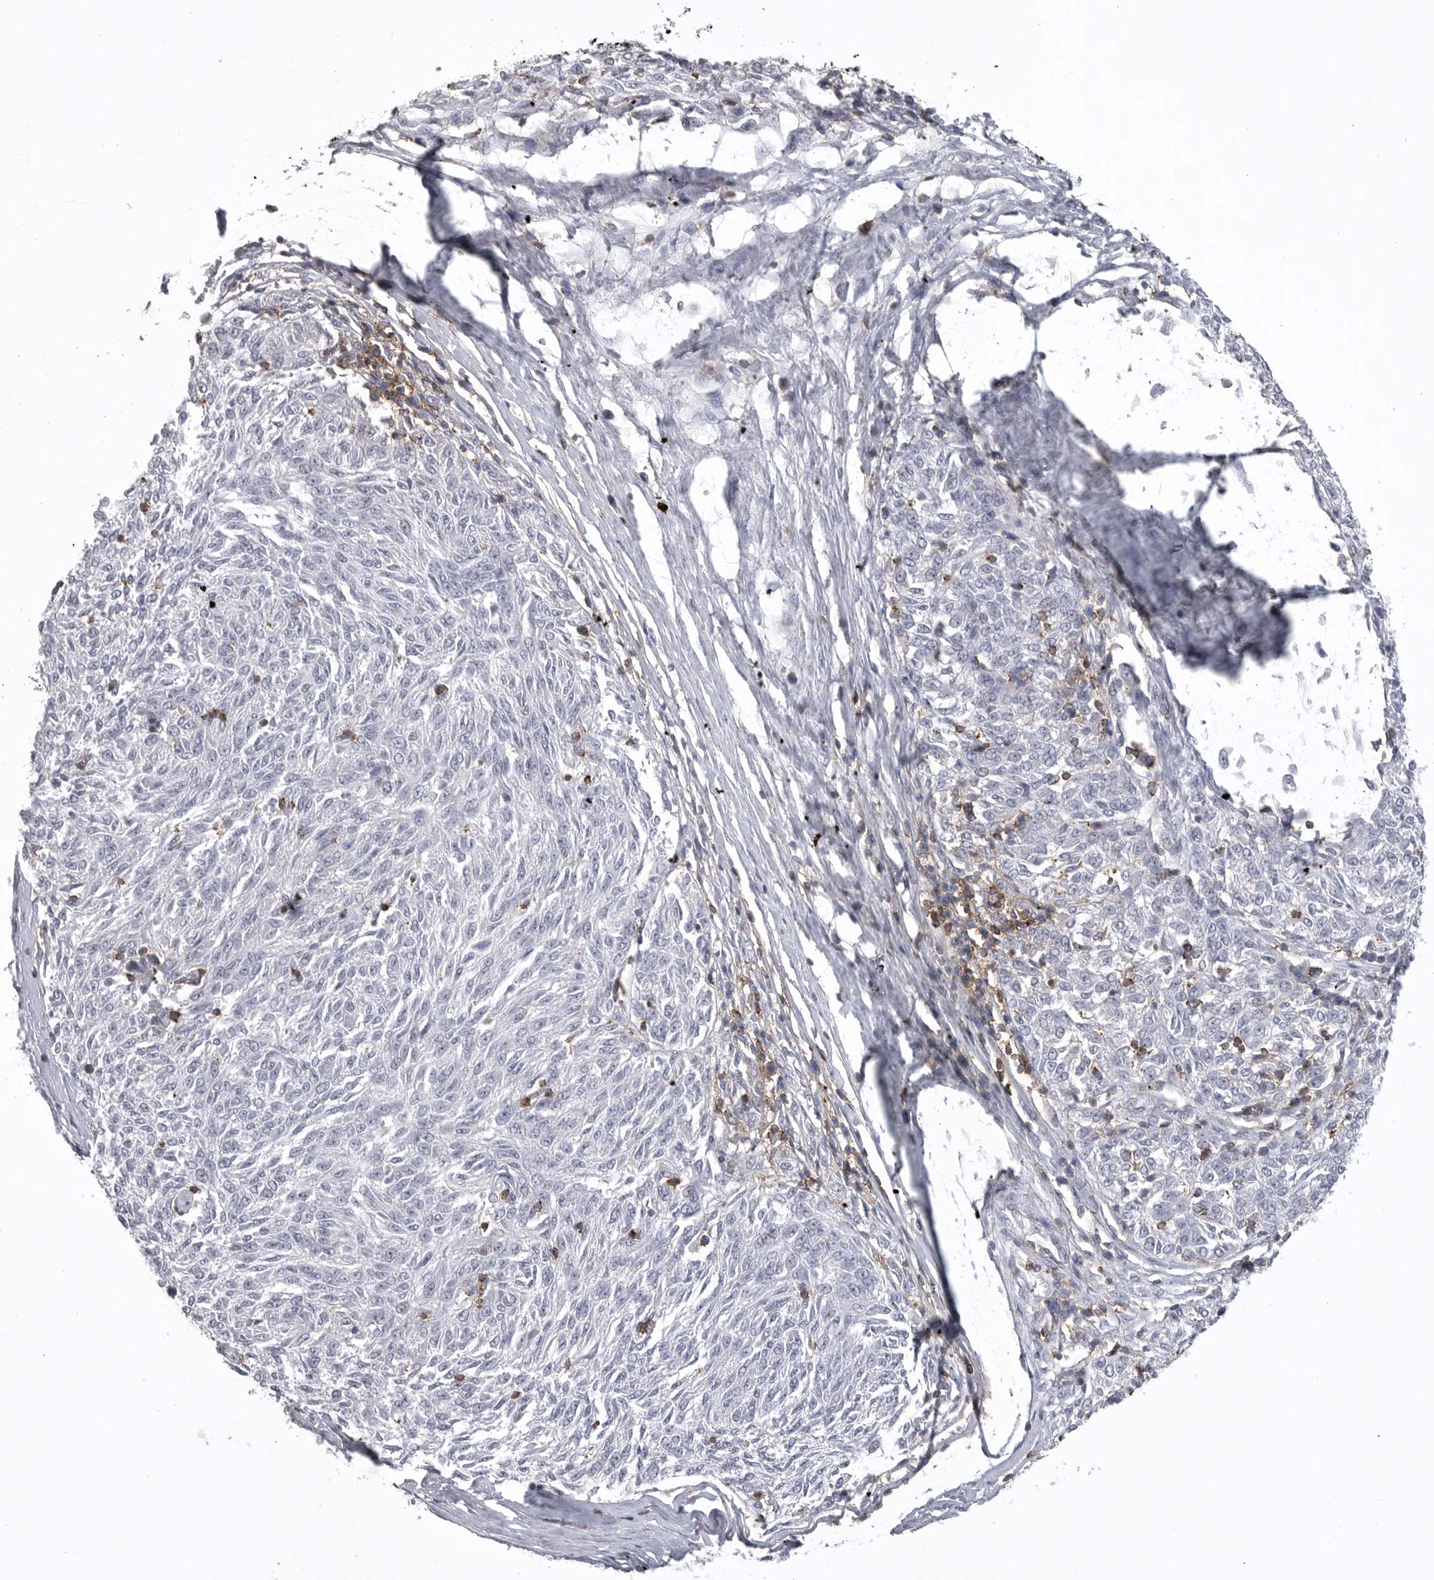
{"staining": {"intensity": "negative", "quantity": "none", "location": "none"}, "tissue": "melanoma", "cell_type": "Tumor cells", "image_type": "cancer", "snomed": [{"axis": "morphology", "description": "Malignant melanoma, NOS"}, {"axis": "topography", "description": "Skin"}], "caption": "Immunohistochemistry micrograph of melanoma stained for a protein (brown), which shows no positivity in tumor cells.", "gene": "ITGAL", "patient": {"sex": "female", "age": 72}}